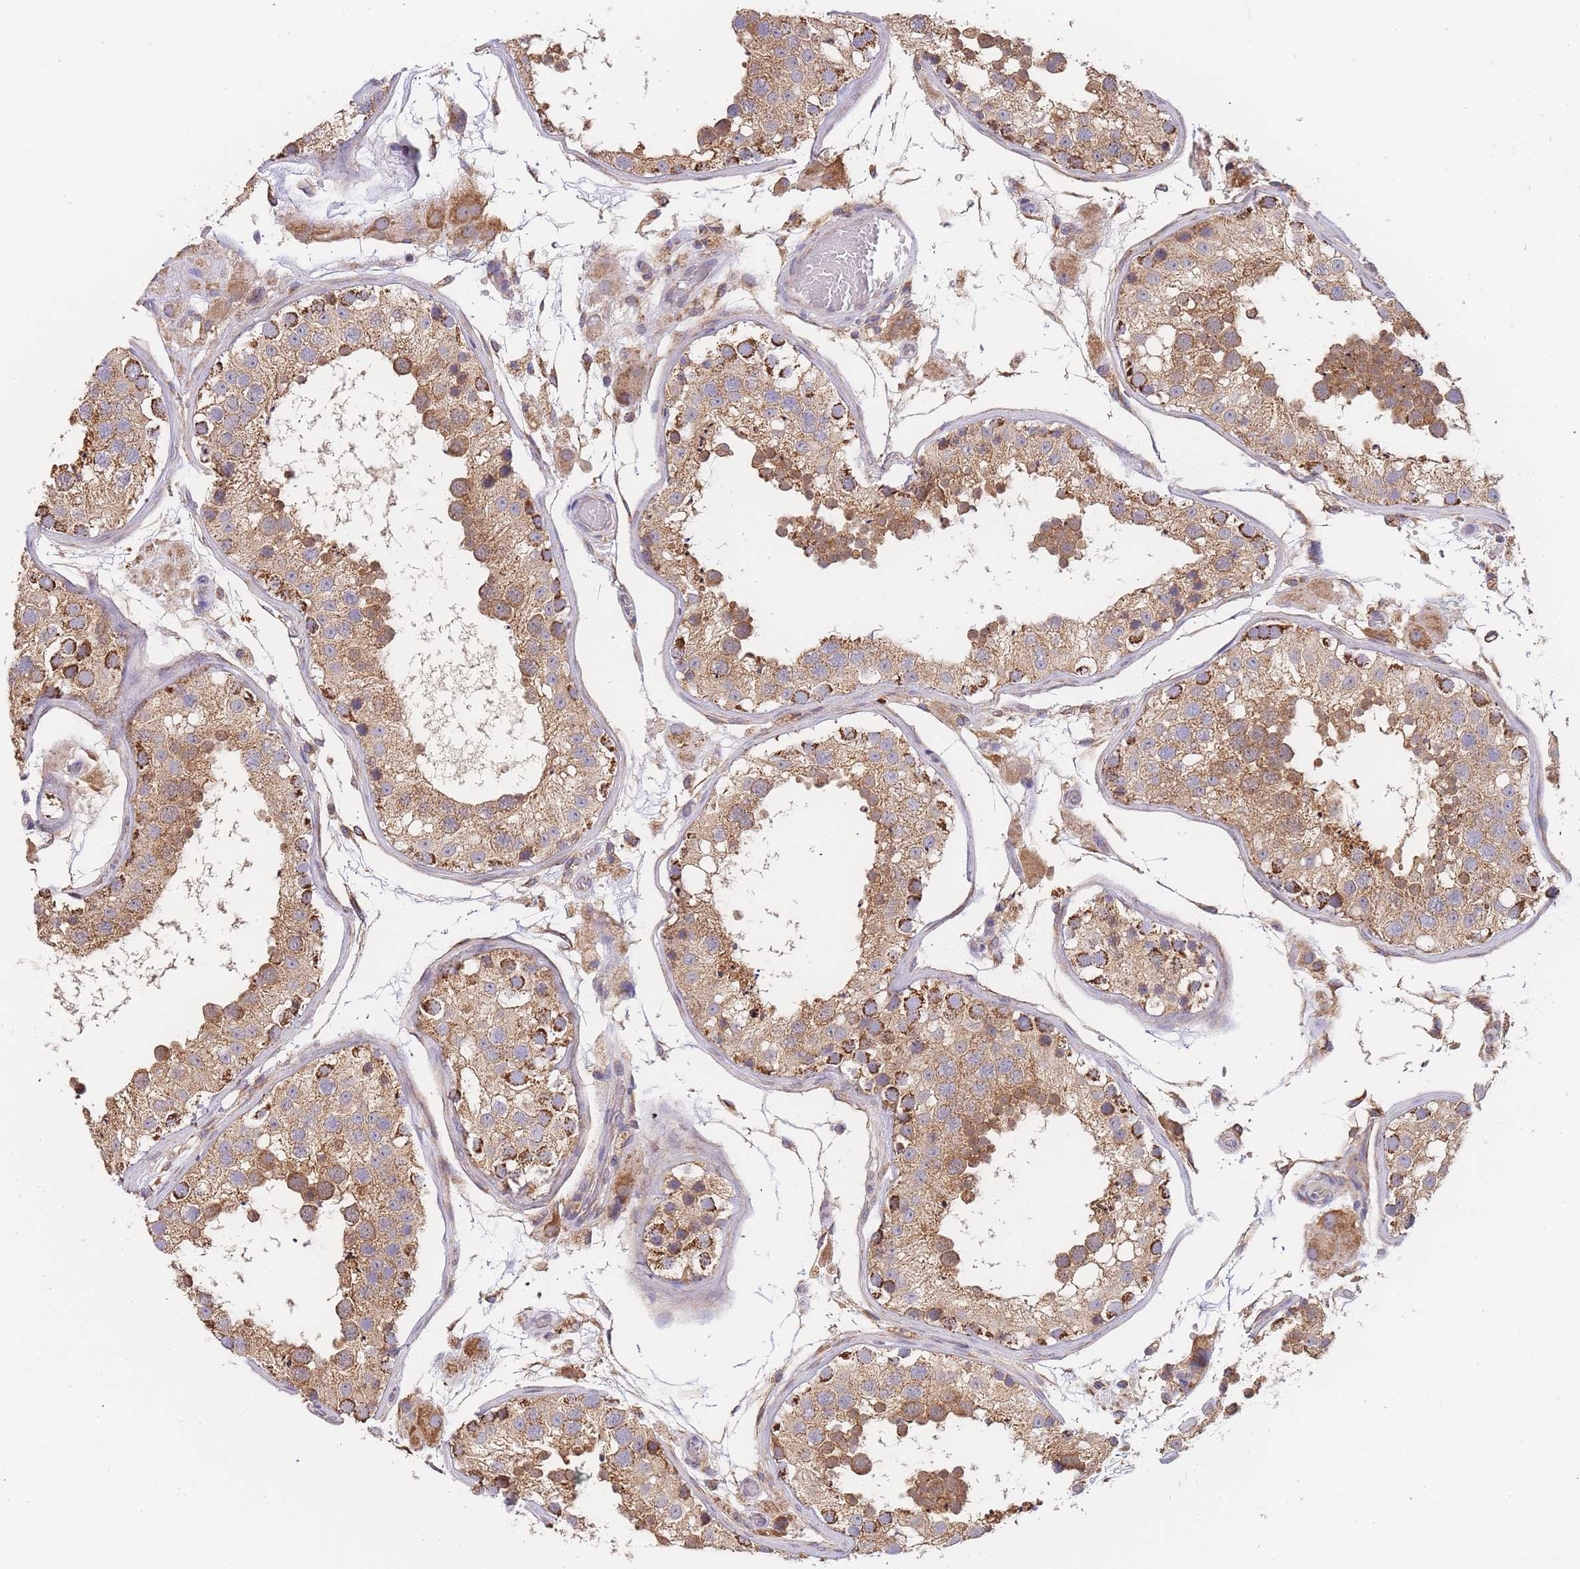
{"staining": {"intensity": "moderate", "quantity": ">75%", "location": "cytoplasmic/membranous"}, "tissue": "testis", "cell_type": "Cells in seminiferous ducts", "image_type": "normal", "snomed": [{"axis": "morphology", "description": "Normal tissue, NOS"}, {"axis": "topography", "description": "Testis"}], "caption": "Unremarkable testis reveals moderate cytoplasmic/membranous staining in about >75% of cells in seminiferous ducts, visualized by immunohistochemistry. Using DAB (brown) and hematoxylin (blue) stains, captured at high magnification using brightfield microscopy.", "gene": "ADCY9", "patient": {"sex": "male", "age": 26}}